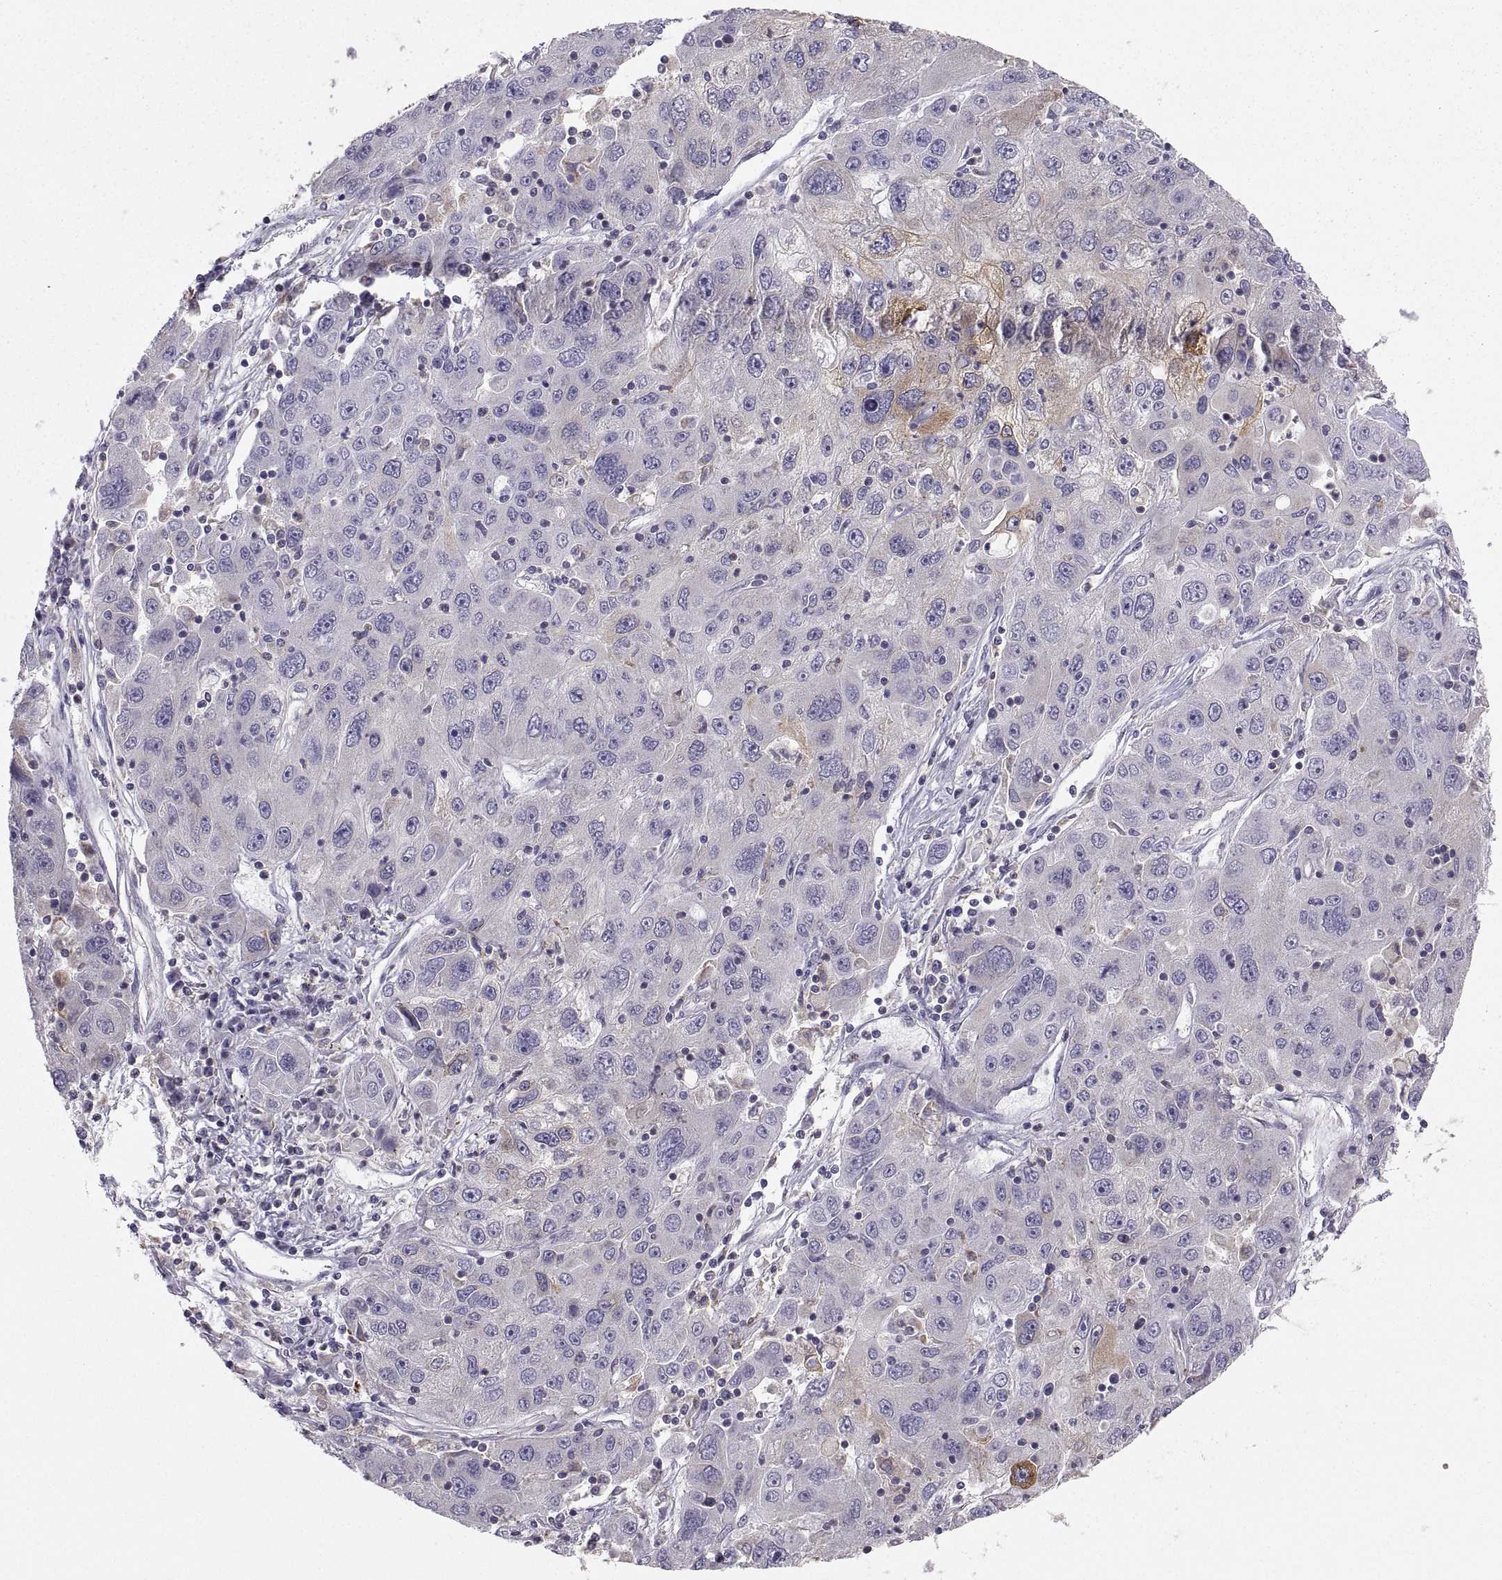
{"staining": {"intensity": "weak", "quantity": "<25%", "location": "cytoplasmic/membranous"}, "tissue": "stomach cancer", "cell_type": "Tumor cells", "image_type": "cancer", "snomed": [{"axis": "morphology", "description": "Adenocarcinoma, NOS"}, {"axis": "topography", "description": "Stomach"}], "caption": "Immunohistochemistry of stomach cancer (adenocarcinoma) reveals no positivity in tumor cells.", "gene": "ERO1A", "patient": {"sex": "male", "age": 56}}